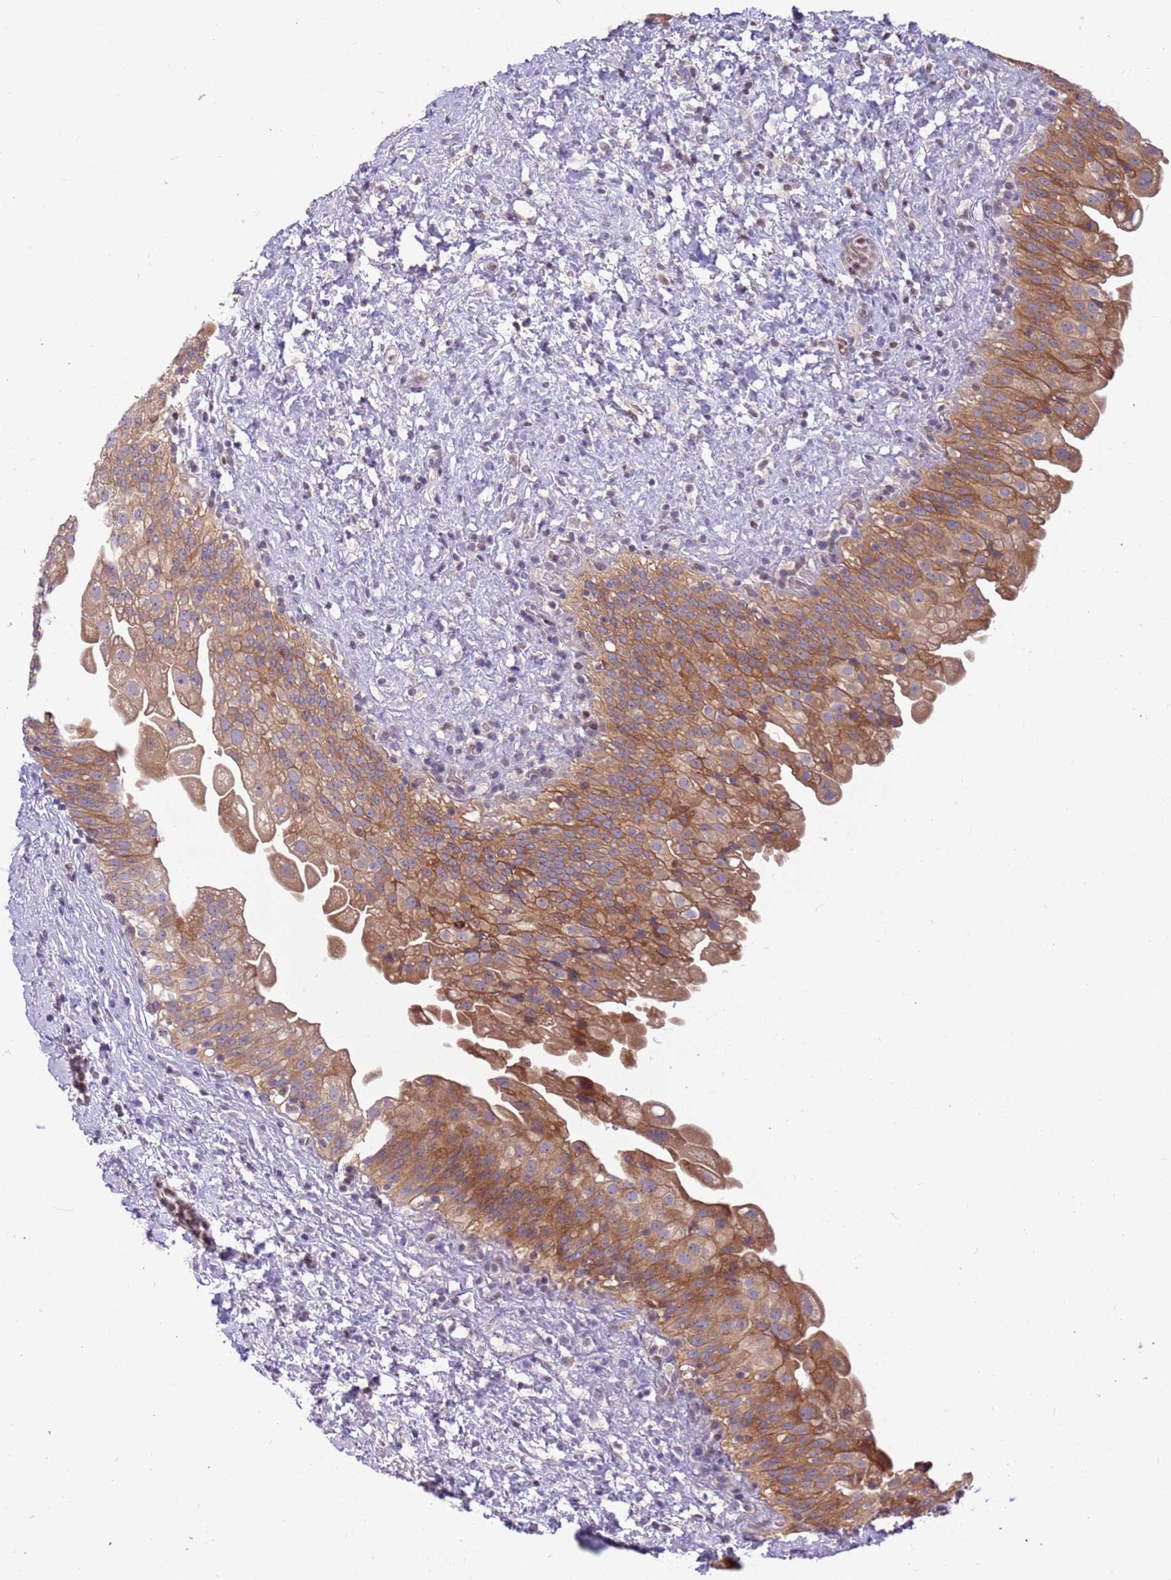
{"staining": {"intensity": "moderate", "quantity": ">75%", "location": "cytoplasmic/membranous"}, "tissue": "urinary bladder", "cell_type": "Urothelial cells", "image_type": "normal", "snomed": [{"axis": "morphology", "description": "Normal tissue, NOS"}, {"axis": "topography", "description": "Urinary bladder"}], "caption": "IHC of normal human urinary bladder shows medium levels of moderate cytoplasmic/membranous expression in about >75% of urothelial cells.", "gene": "ARHGEF35", "patient": {"sex": "female", "age": 27}}